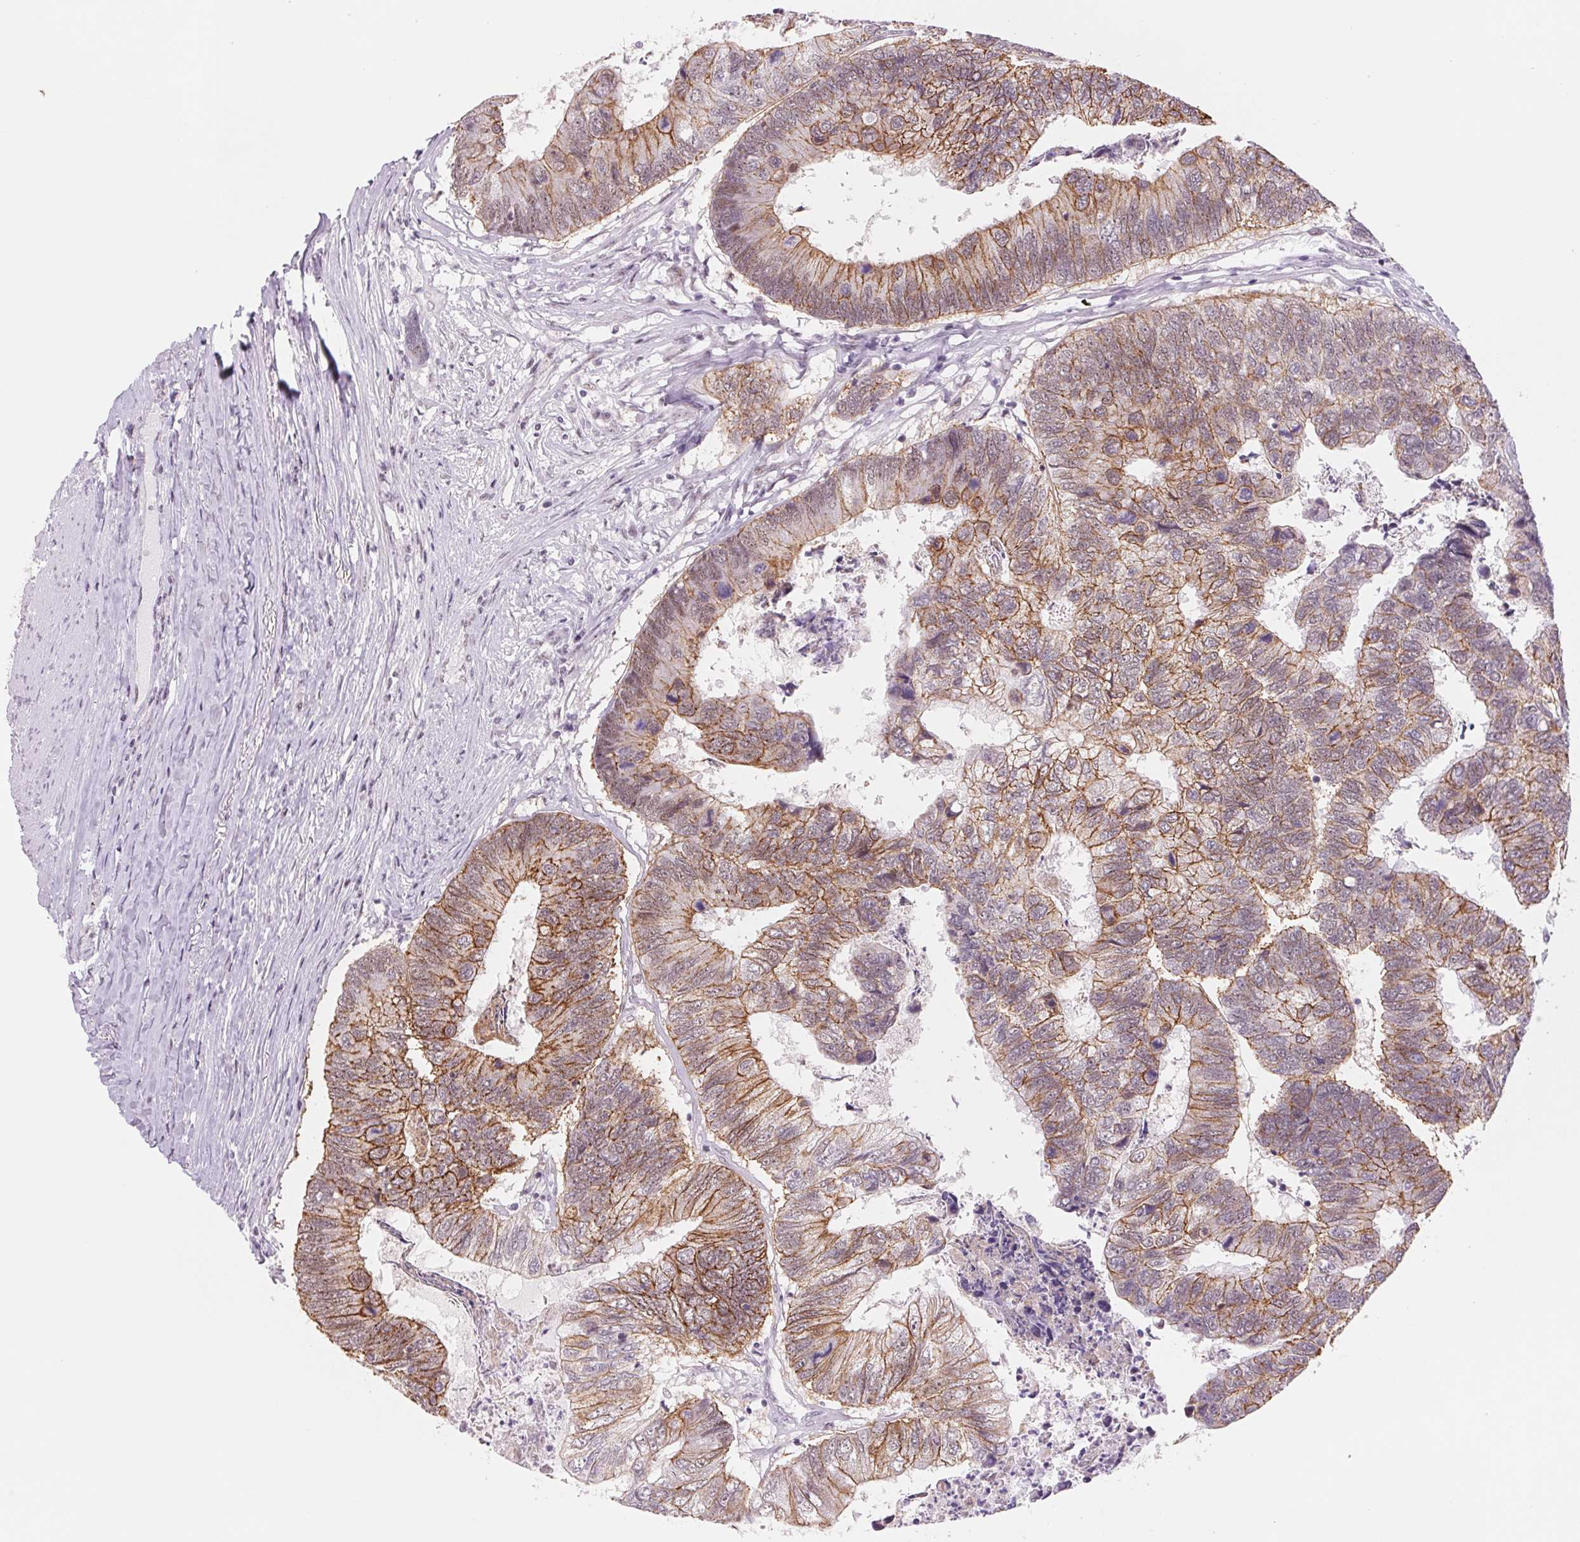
{"staining": {"intensity": "moderate", "quantity": "25%-75%", "location": "cytoplasmic/membranous,nuclear"}, "tissue": "colorectal cancer", "cell_type": "Tumor cells", "image_type": "cancer", "snomed": [{"axis": "morphology", "description": "Adenocarcinoma, NOS"}, {"axis": "topography", "description": "Colon"}], "caption": "This histopathology image demonstrates immunohistochemistry (IHC) staining of adenocarcinoma (colorectal), with medium moderate cytoplasmic/membranous and nuclear positivity in about 25%-75% of tumor cells.", "gene": "ZC3H14", "patient": {"sex": "female", "age": 67}}